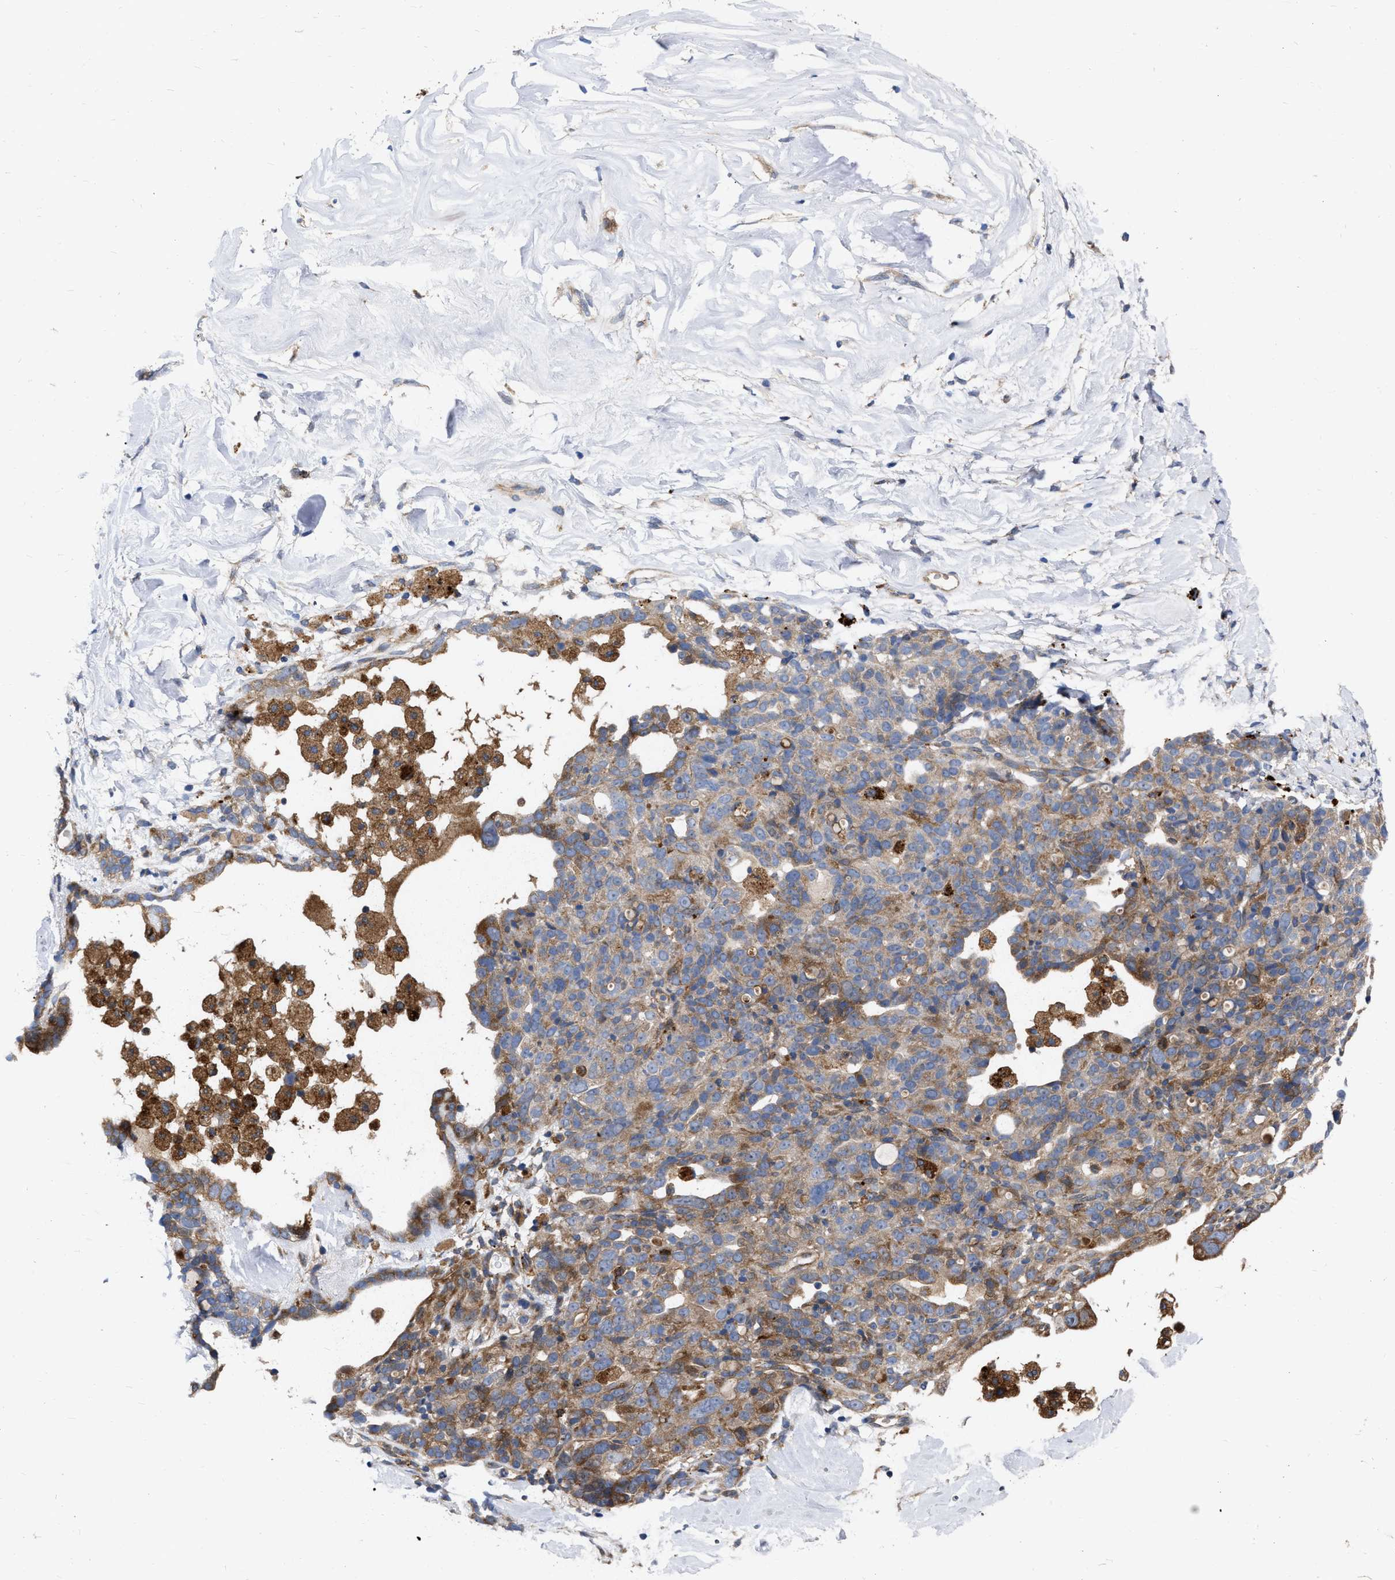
{"staining": {"intensity": "moderate", "quantity": "<25%", "location": "cytoplasmic/membranous"}, "tissue": "ovarian cancer", "cell_type": "Tumor cells", "image_type": "cancer", "snomed": [{"axis": "morphology", "description": "Cystadenocarcinoma, serous, NOS"}, {"axis": "topography", "description": "Ovary"}], "caption": "A low amount of moderate cytoplasmic/membranous positivity is identified in about <25% of tumor cells in serous cystadenocarcinoma (ovarian) tissue.", "gene": "MLST8", "patient": {"sex": "female", "age": 66}}